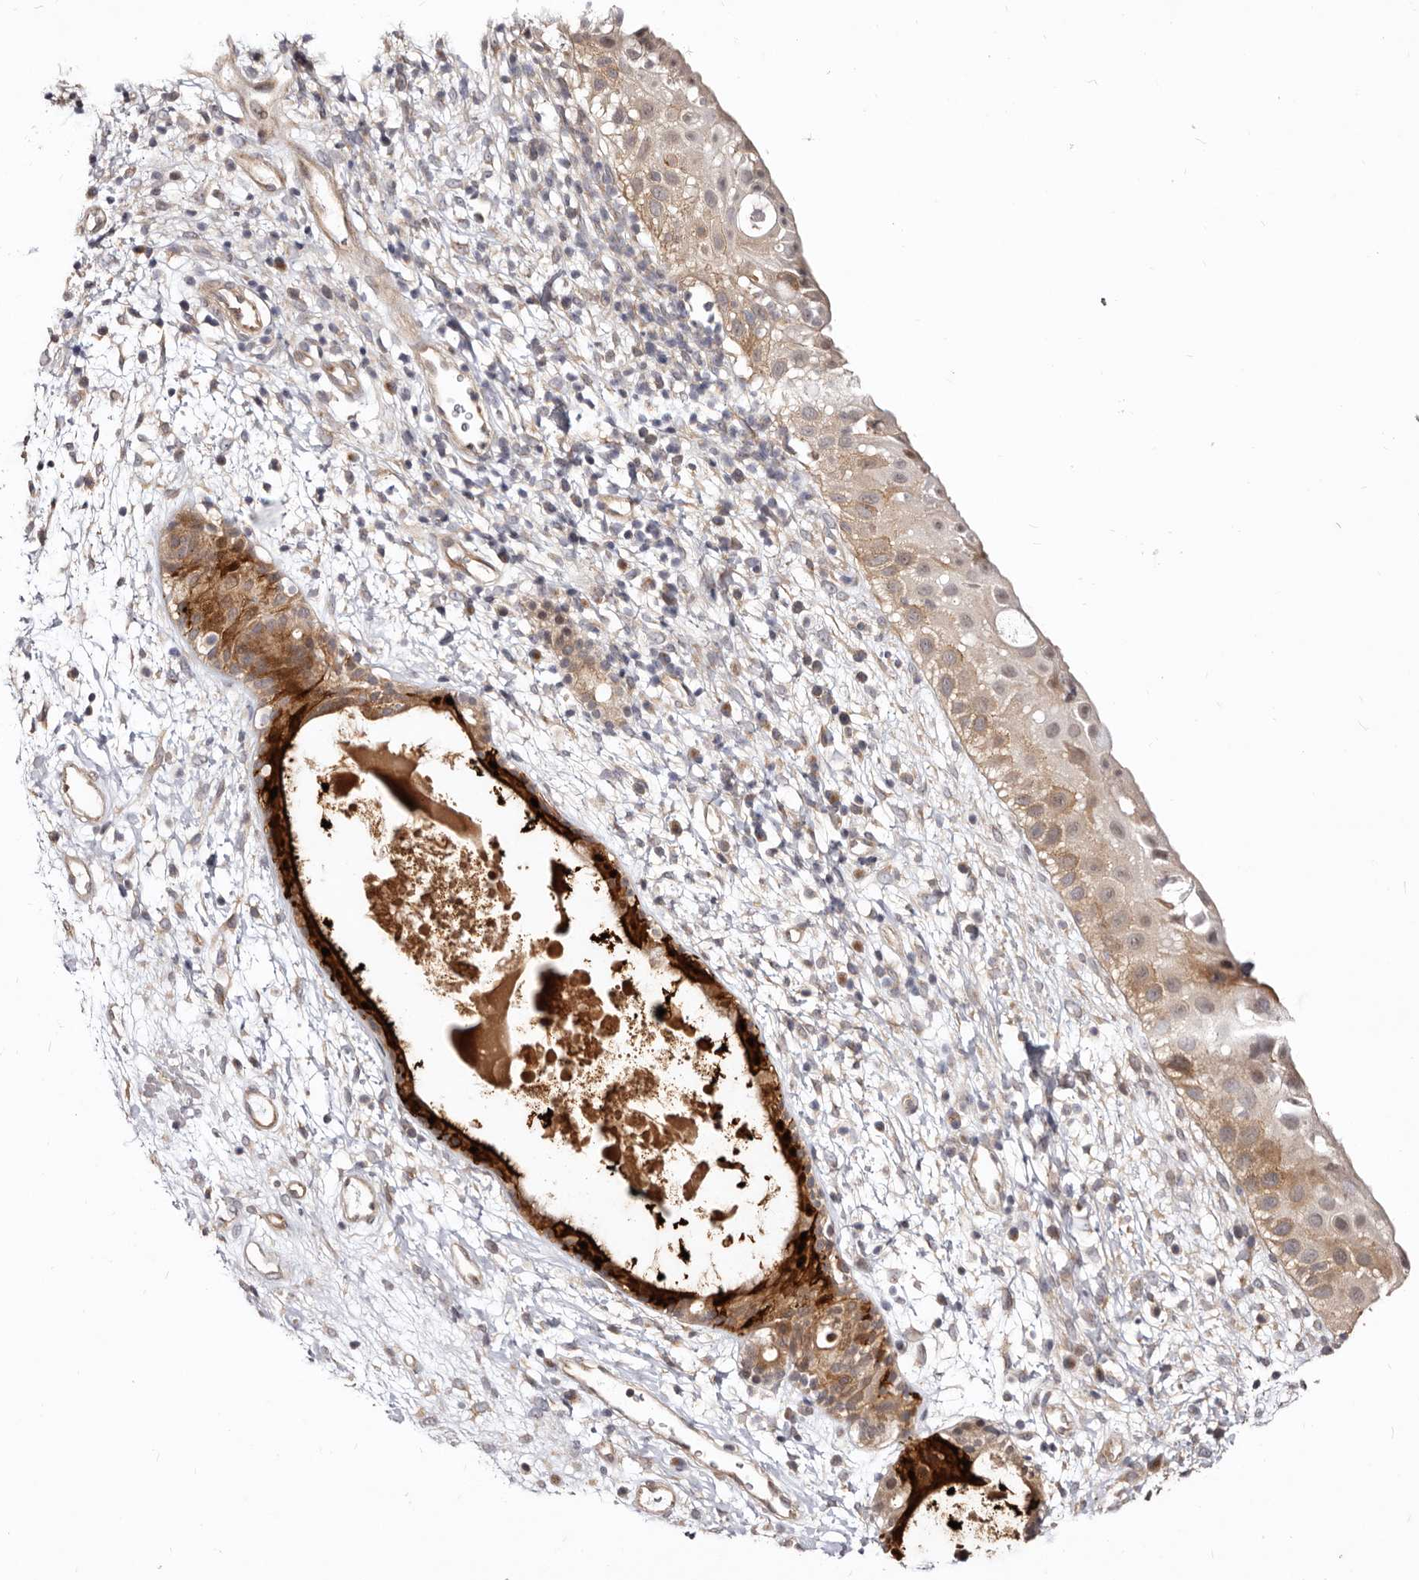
{"staining": {"intensity": "strong", "quantity": "25%-75%", "location": "cytoplasmic/membranous"}, "tissue": "nasopharynx", "cell_type": "Respiratory epithelial cells", "image_type": "normal", "snomed": [{"axis": "morphology", "description": "Normal tissue, NOS"}, {"axis": "topography", "description": "Nasopharynx"}], "caption": "Brown immunohistochemical staining in normal human nasopharynx exhibits strong cytoplasmic/membranous positivity in about 25%-75% of respiratory epithelial cells. (DAB (3,3'-diaminobenzidine) = brown stain, brightfield microscopy at high magnification).", "gene": "GPATCH4", "patient": {"sex": "male", "age": 22}}